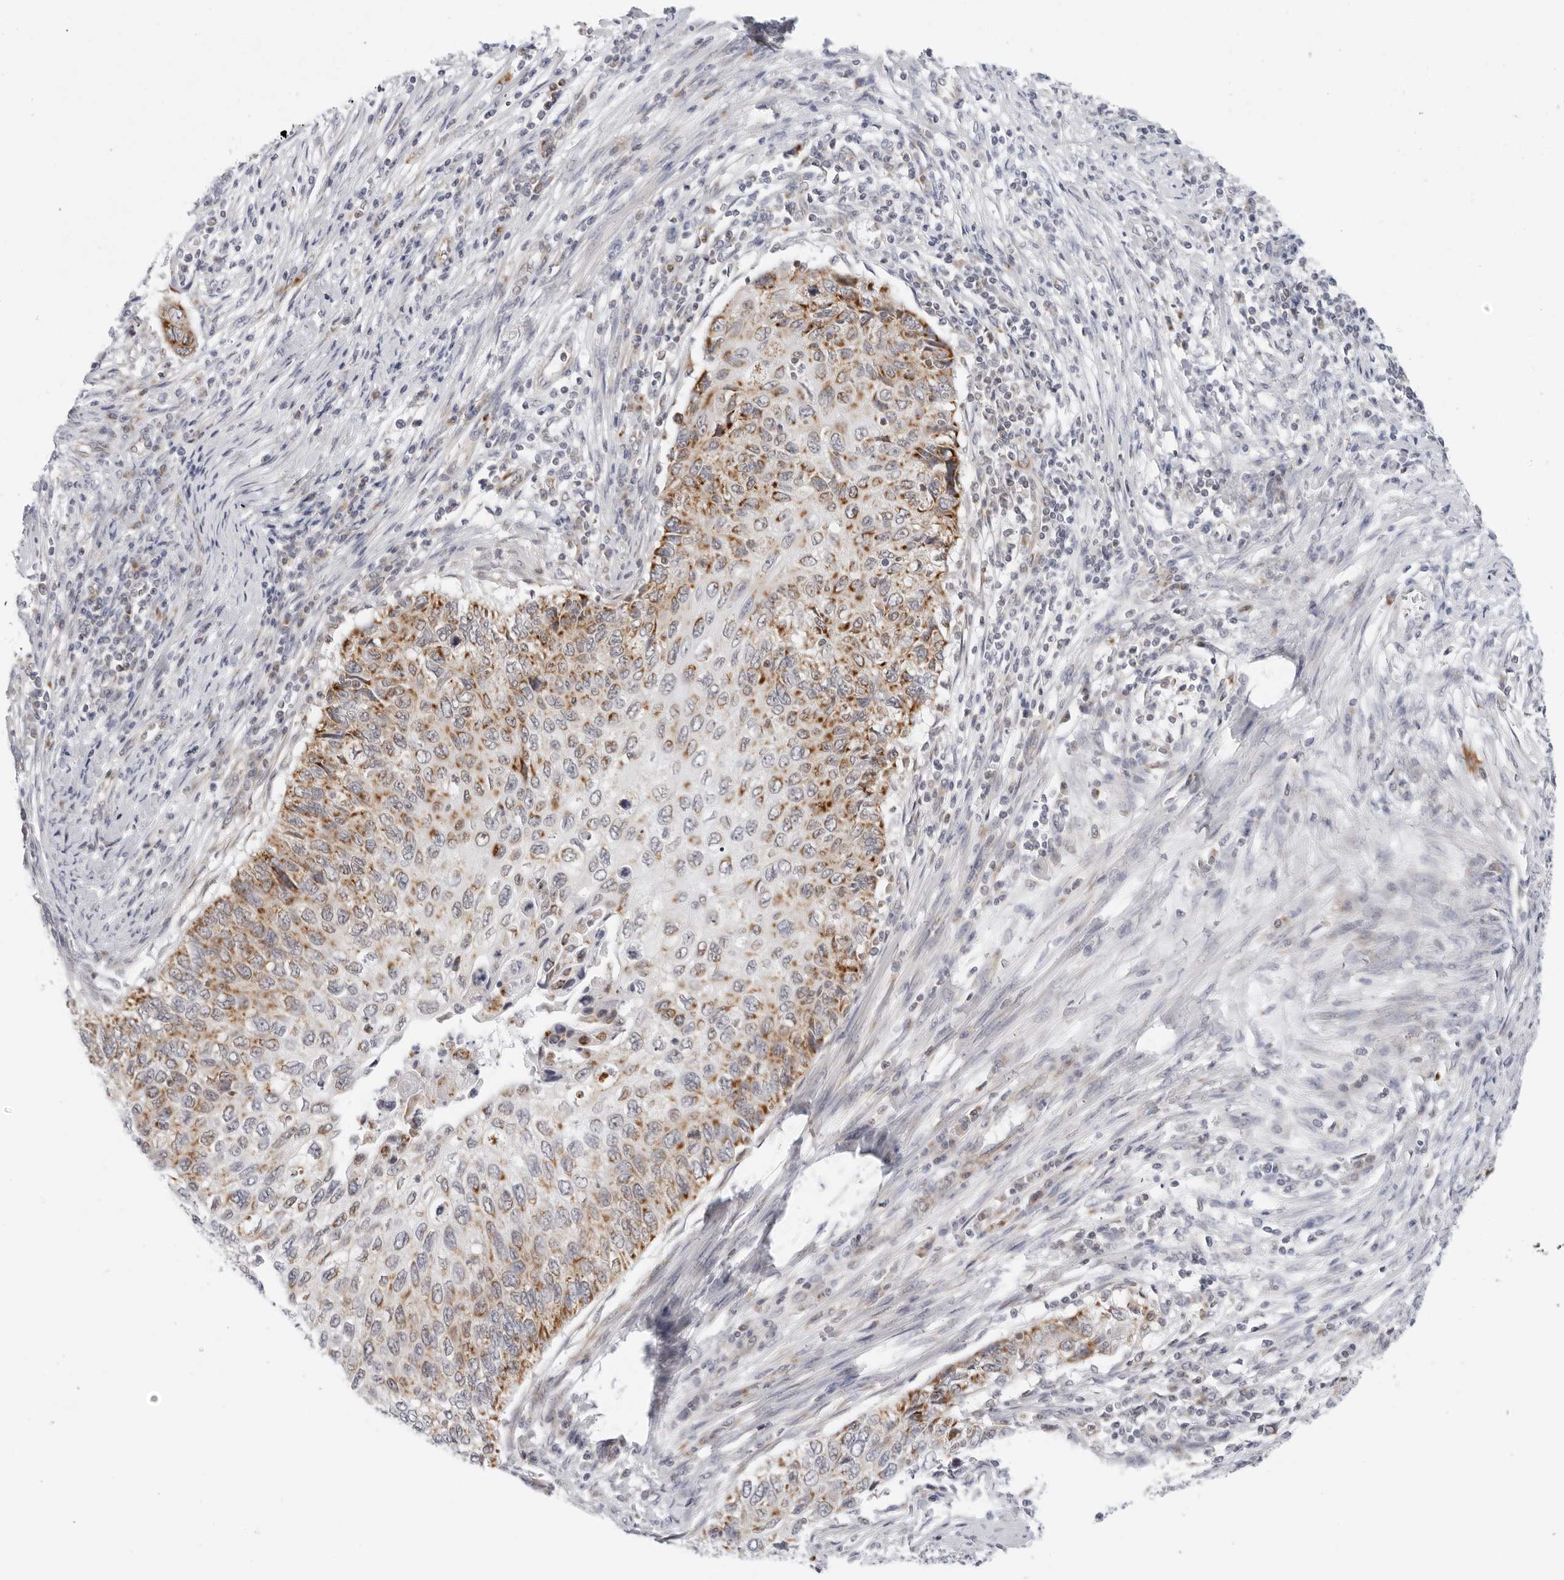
{"staining": {"intensity": "moderate", "quantity": ">75%", "location": "cytoplasmic/membranous"}, "tissue": "cervical cancer", "cell_type": "Tumor cells", "image_type": "cancer", "snomed": [{"axis": "morphology", "description": "Squamous cell carcinoma, NOS"}, {"axis": "topography", "description": "Cervix"}], "caption": "The histopathology image demonstrates immunohistochemical staining of cervical cancer. There is moderate cytoplasmic/membranous staining is appreciated in approximately >75% of tumor cells. (DAB = brown stain, brightfield microscopy at high magnification).", "gene": "CIART", "patient": {"sex": "female", "age": 70}}